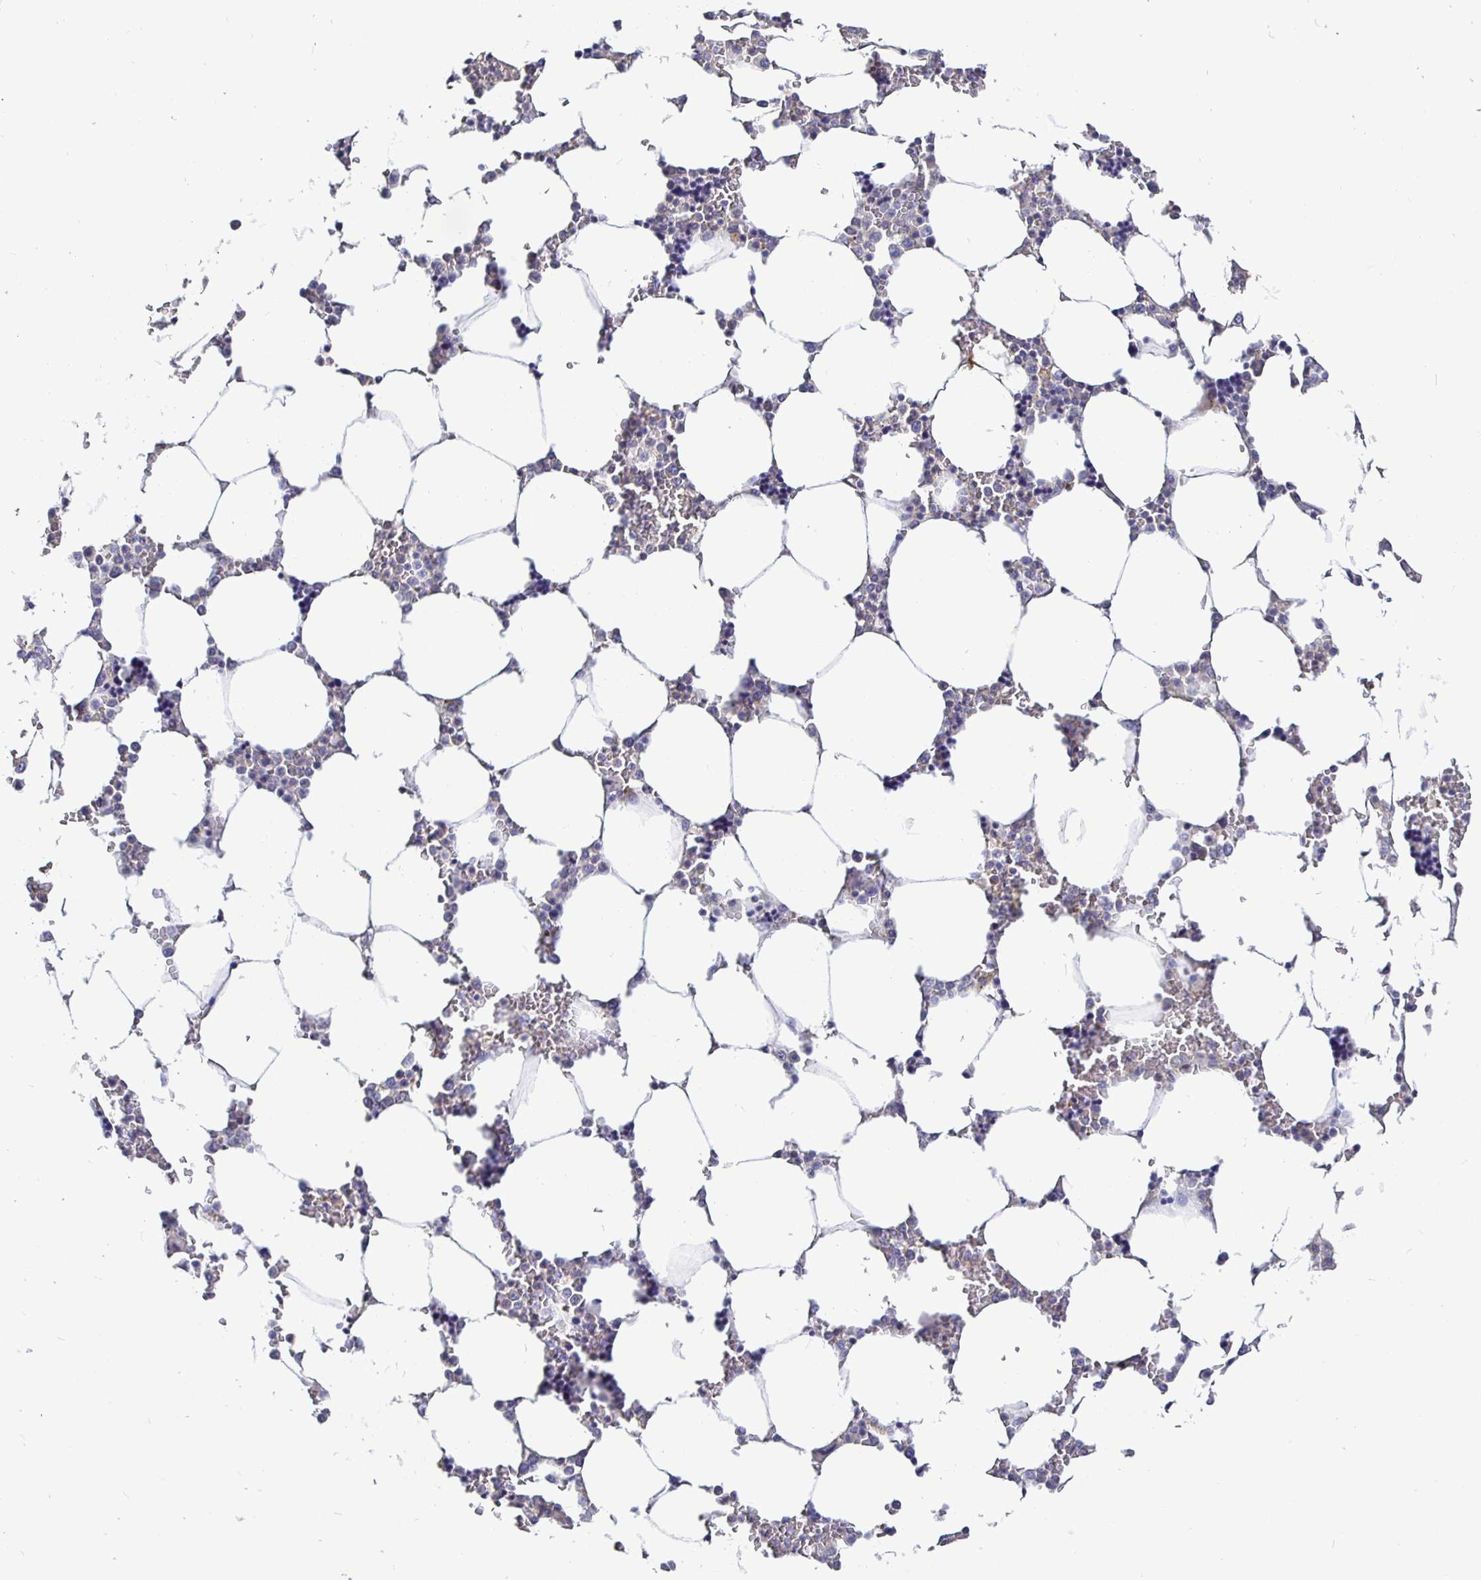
{"staining": {"intensity": "negative", "quantity": "none", "location": "none"}, "tissue": "bone marrow", "cell_type": "Hematopoietic cells", "image_type": "normal", "snomed": [{"axis": "morphology", "description": "Normal tissue, NOS"}, {"axis": "topography", "description": "Bone marrow"}], "caption": "A high-resolution image shows immunohistochemistry staining of benign bone marrow, which exhibits no significant expression in hematopoietic cells.", "gene": "KIF21A", "patient": {"sex": "male", "age": 64}}